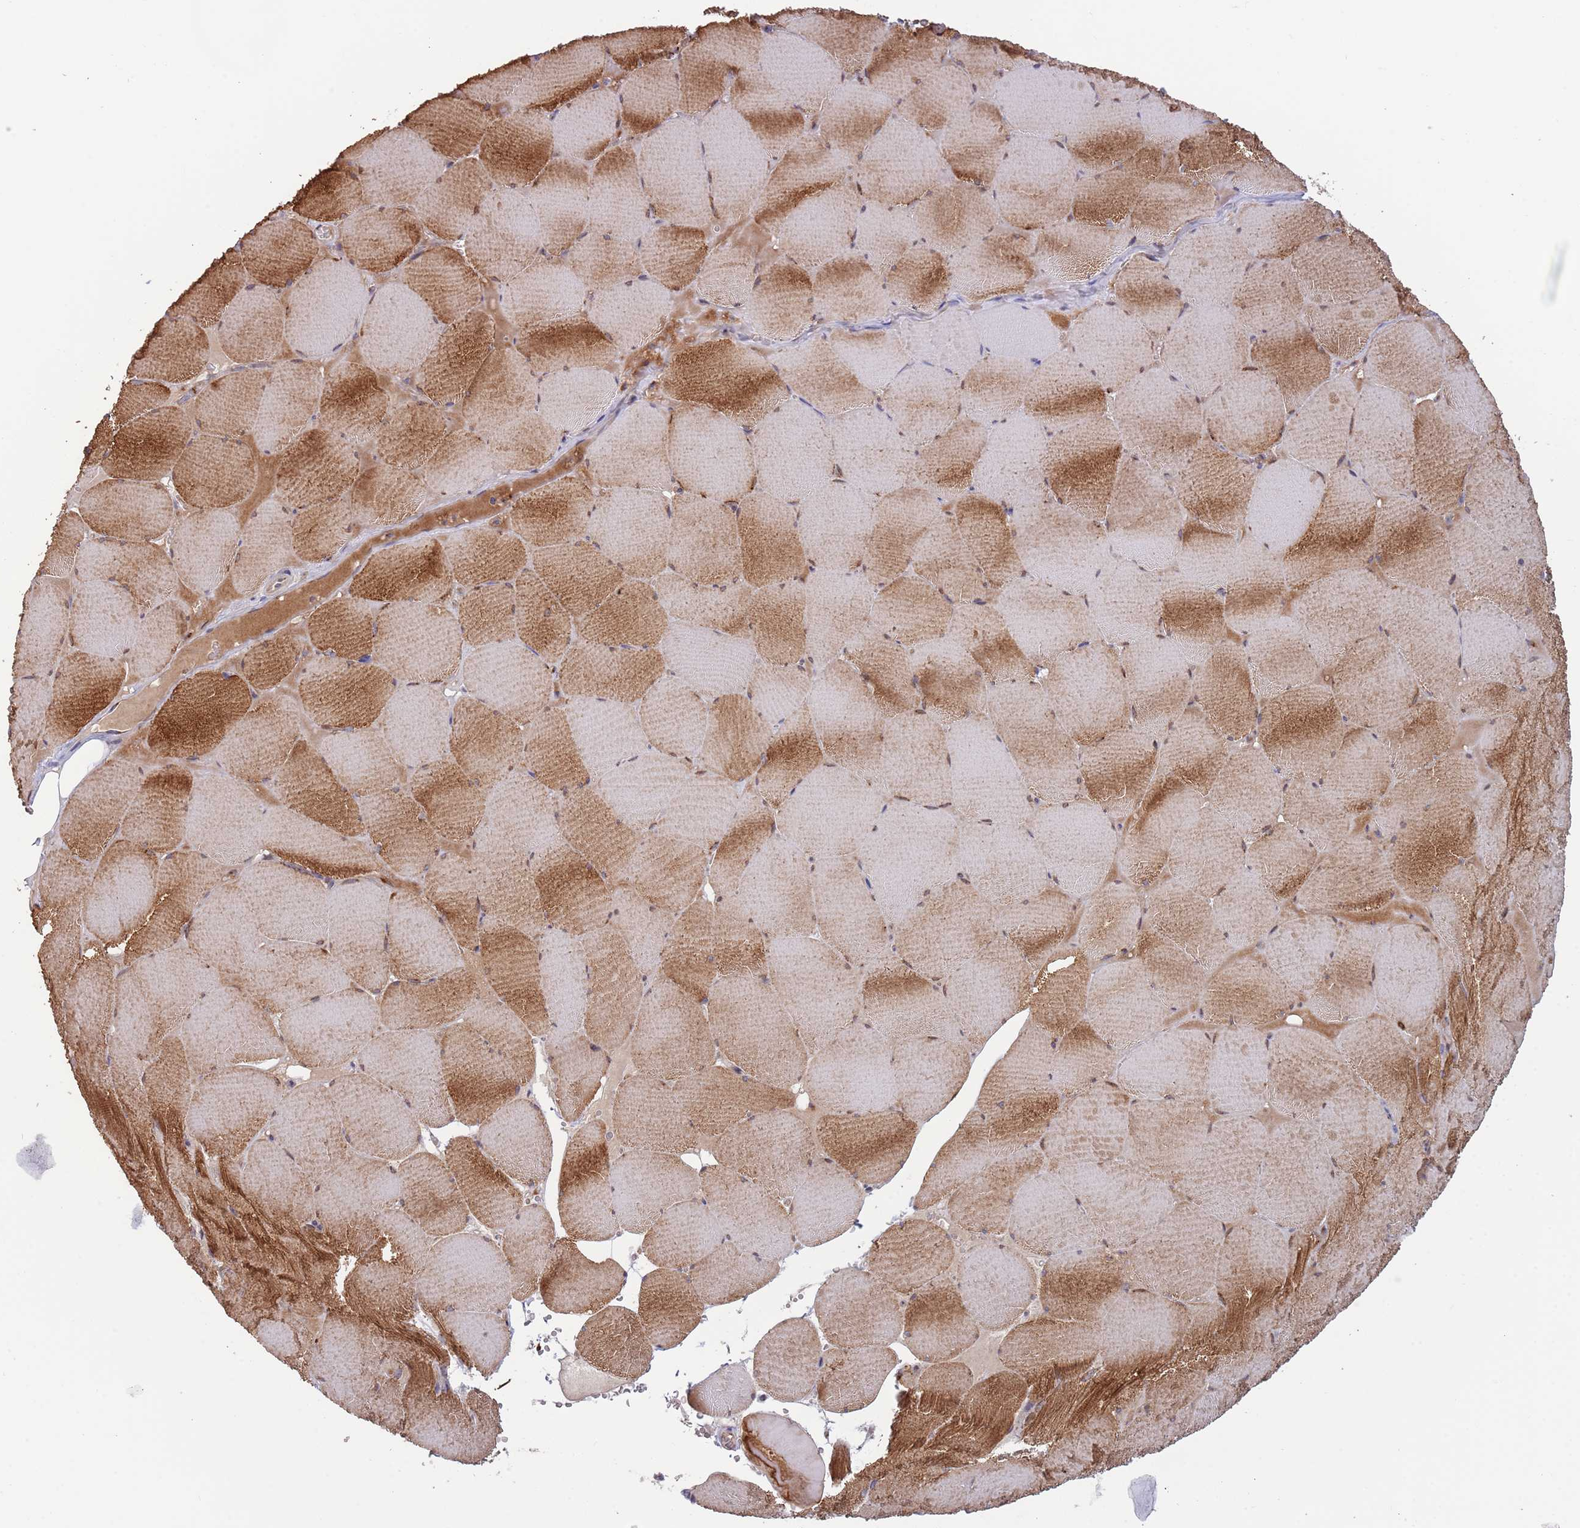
{"staining": {"intensity": "strong", "quantity": "25%-75%", "location": "cytoplasmic/membranous"}, "tissue": "skeletal muscle", "cell_type": "Myocytes", "image_type": "normal", "snomed": [{"axis": "morphology", "description": "Normal tissue, NOS"}, {"axis": "topography", "description": "Skeletal muscle"}, {"axis": "topography", "description": "Head-Neck"}], "caption": "Immunohistochemical staining of benign human skeletal muscle demonstrates 25%-75% levels of strong cytoplasmic/membranous protein positivity in approximately 25%-75% of myocytes. The staining was performed using DAB (3,3'-diaminobenzidine), with brown indicating positive protein expression. Nuclei are stained blue with hematoxylin.", "gene": "BTBD7", "patient": {"sex": "male", "age": 66}}